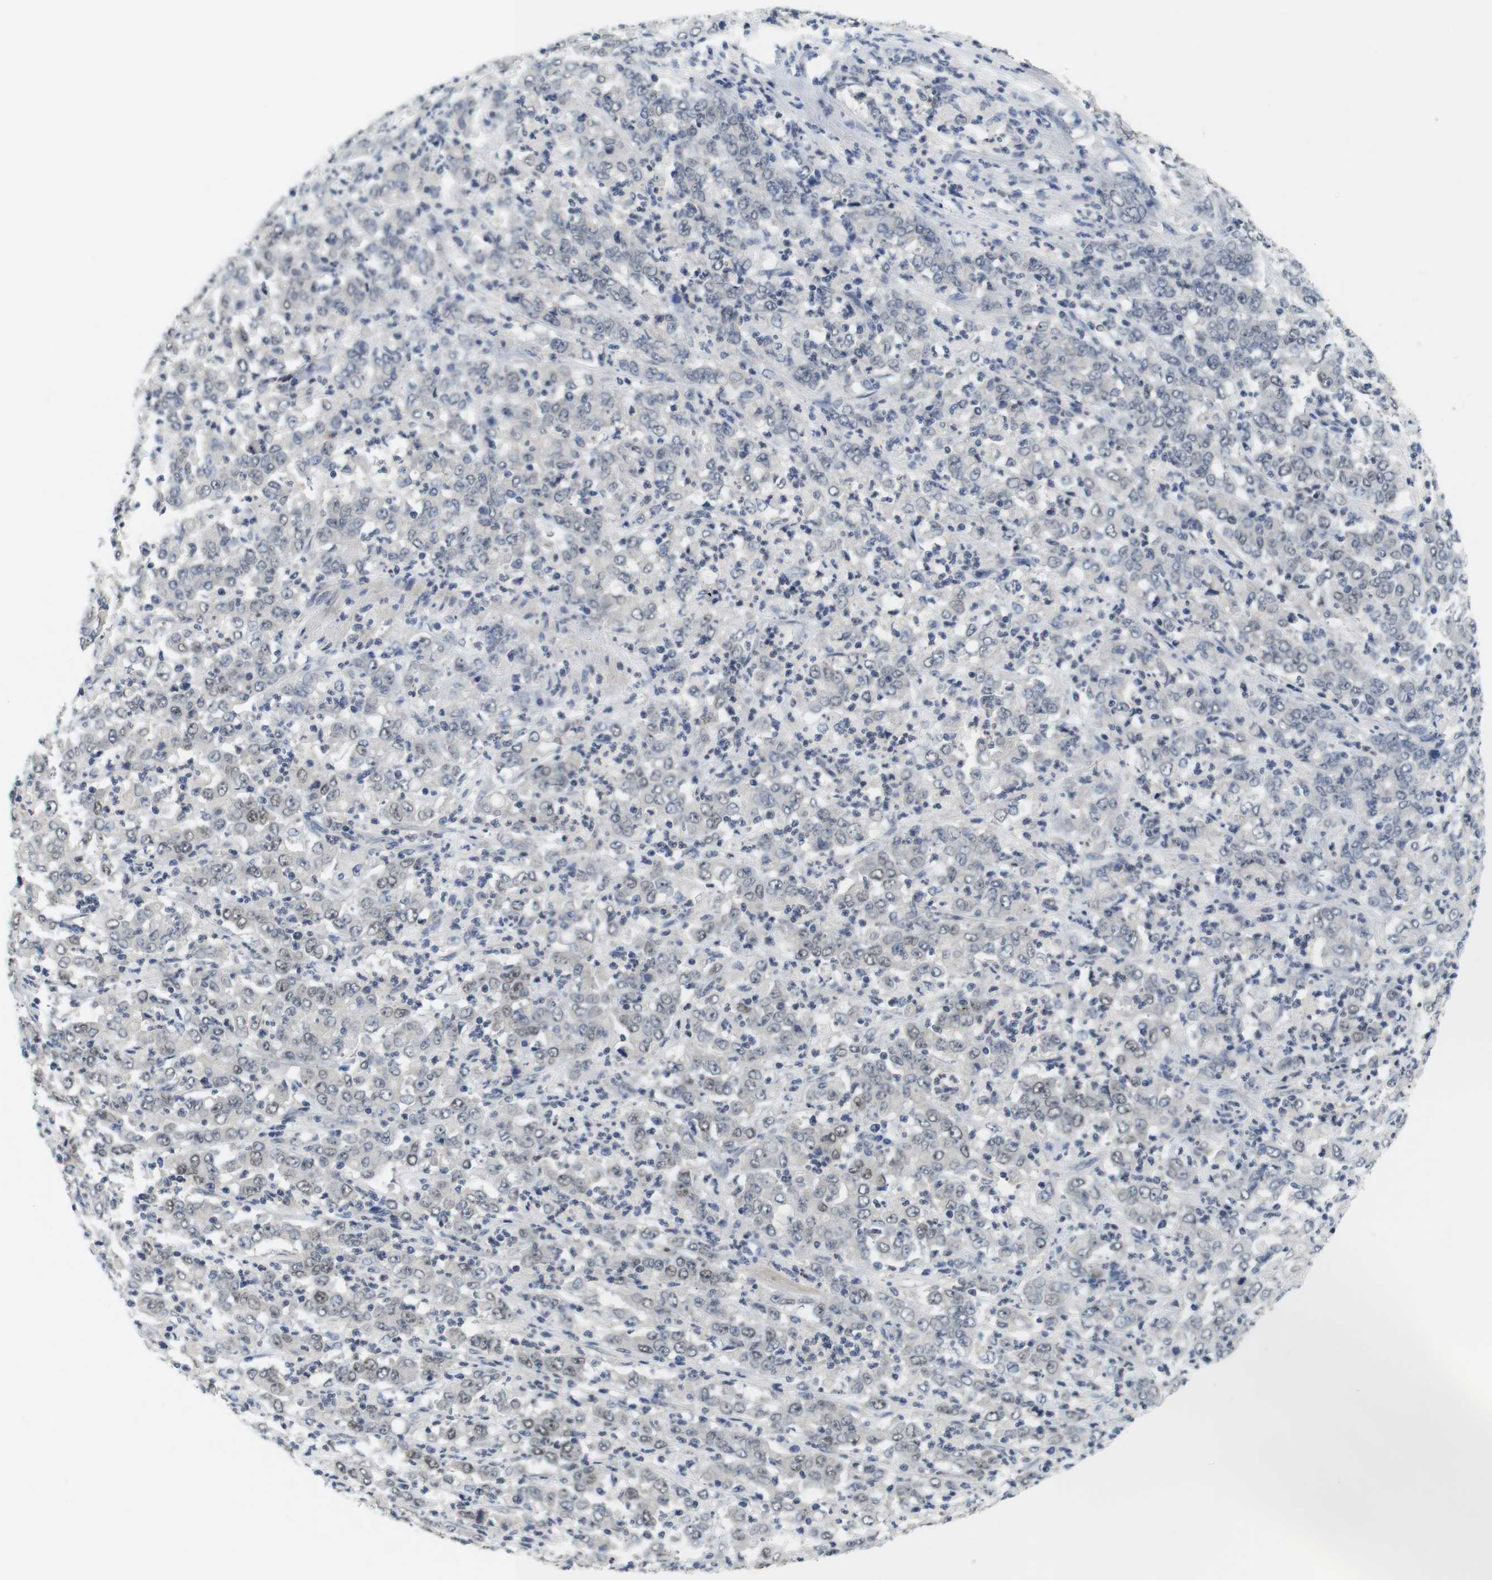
{"staining": {"intensity": "moderate", "quantity": "25%-75%", "location": "nuclear"}, "tissue": "stomach cancer", "cell_type": "Tumor cells", "image_type": "cancer", "snomed": [{"axis": "morphology", "description": "Adenocarcinoma, NOS"}, {"axis": "topography", "description": "Stomach, lower"}], "caption": "Human stomach adenocarcinoma stained with a protein marker reveals moderate staining in tumor cells.", "gene": "SKP2", "patient": {"sex": "female", "age": 71}}